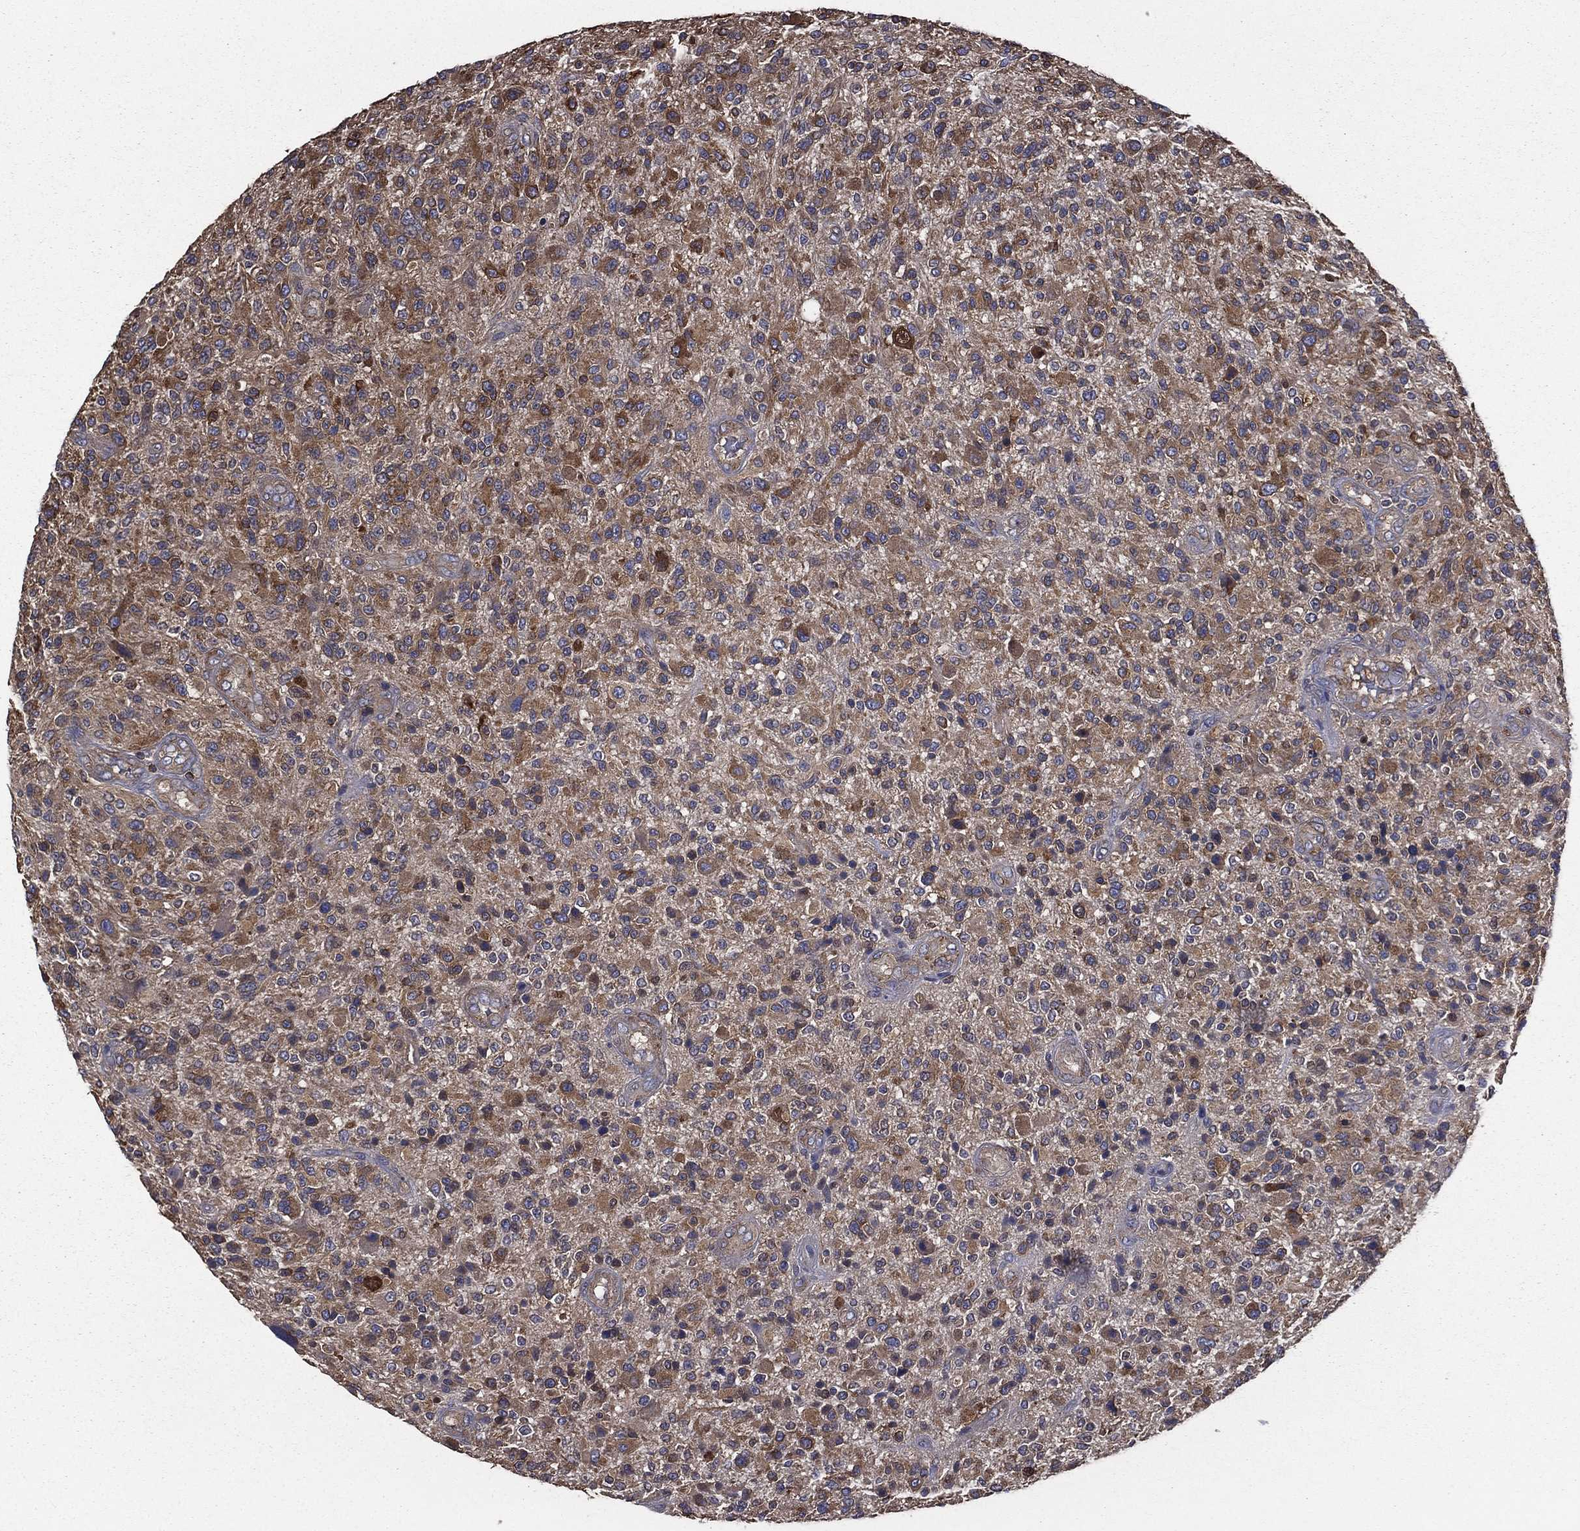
{"staining": {"intensity": "moderate", "quantity": ">75%", "location": "cytoplasmic/membranous"}, "tissue": "glioma", "cell_type": "Tumor cells", "image_type": "cancer", "snomed": [{"axis": "morphology", "description": "Glioma, malignant, High grade"}, {"axis": "topography", "description": "Brain"}], "caption": "Human malignant glioma (high-grade) stained with a protein marker reveals moderate staining in tumor cells.", "gene": "SARS1", "patient": {"sex": "male", "age": 47}}